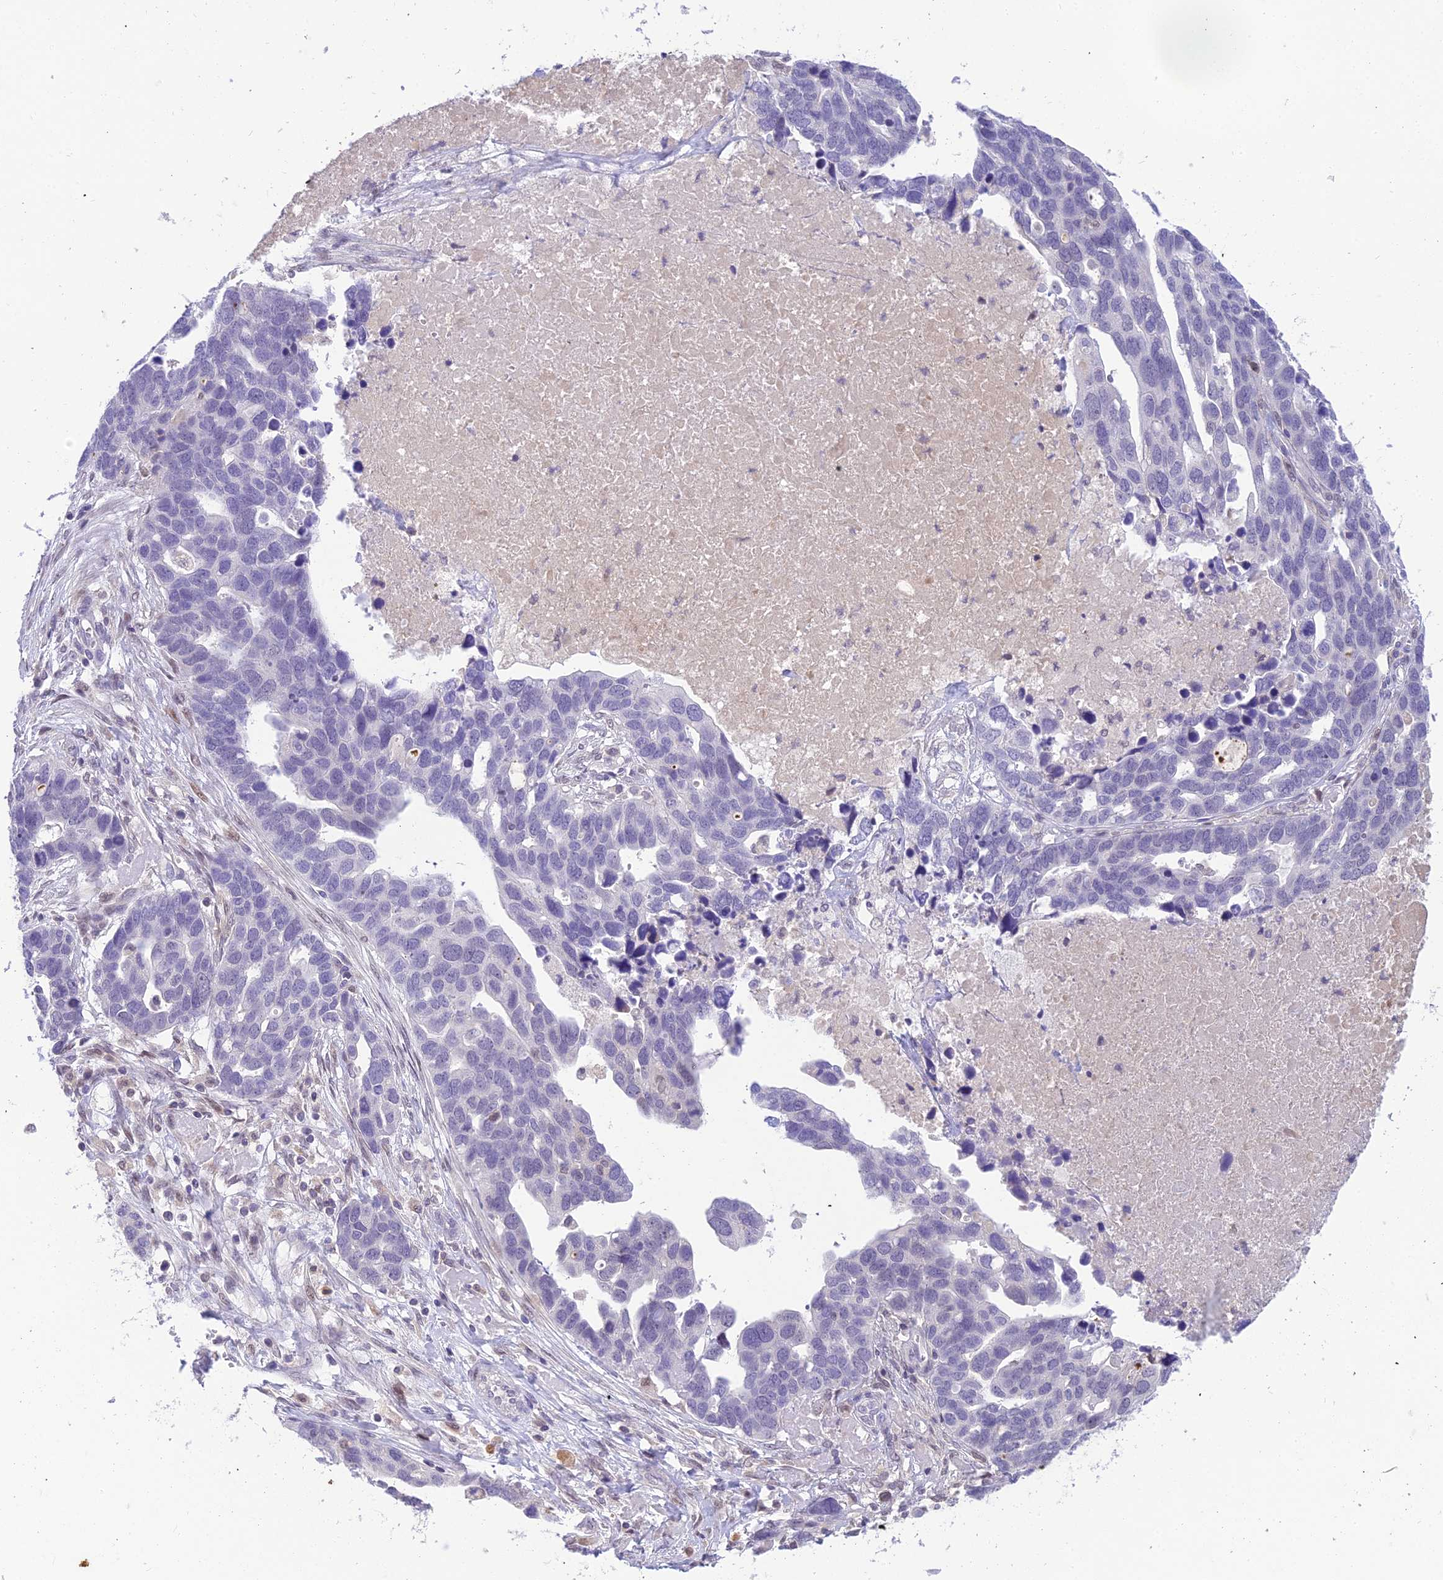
{"staining": {"intensity": "negative", "quantity": "none", "location": "none"}, "tissue": "ovarian cancer", "cell_type": "Tumor cells", "image_type": "cancer", "snomed": [{"axis": "morphology", "description": "Cystadenocarcinoma, serous, NOS"}, {"axis": "topography", "description": "Ovary"}], "caption": "A high-resolution photomicrograph shows immunohistochemistry staining of ovarian cancer (serous cystadenocarcinoma), which reveals no significant positivity in tumor cells.", "gene": "BMT2", "patient": {"sex": "female", "age": 54}}